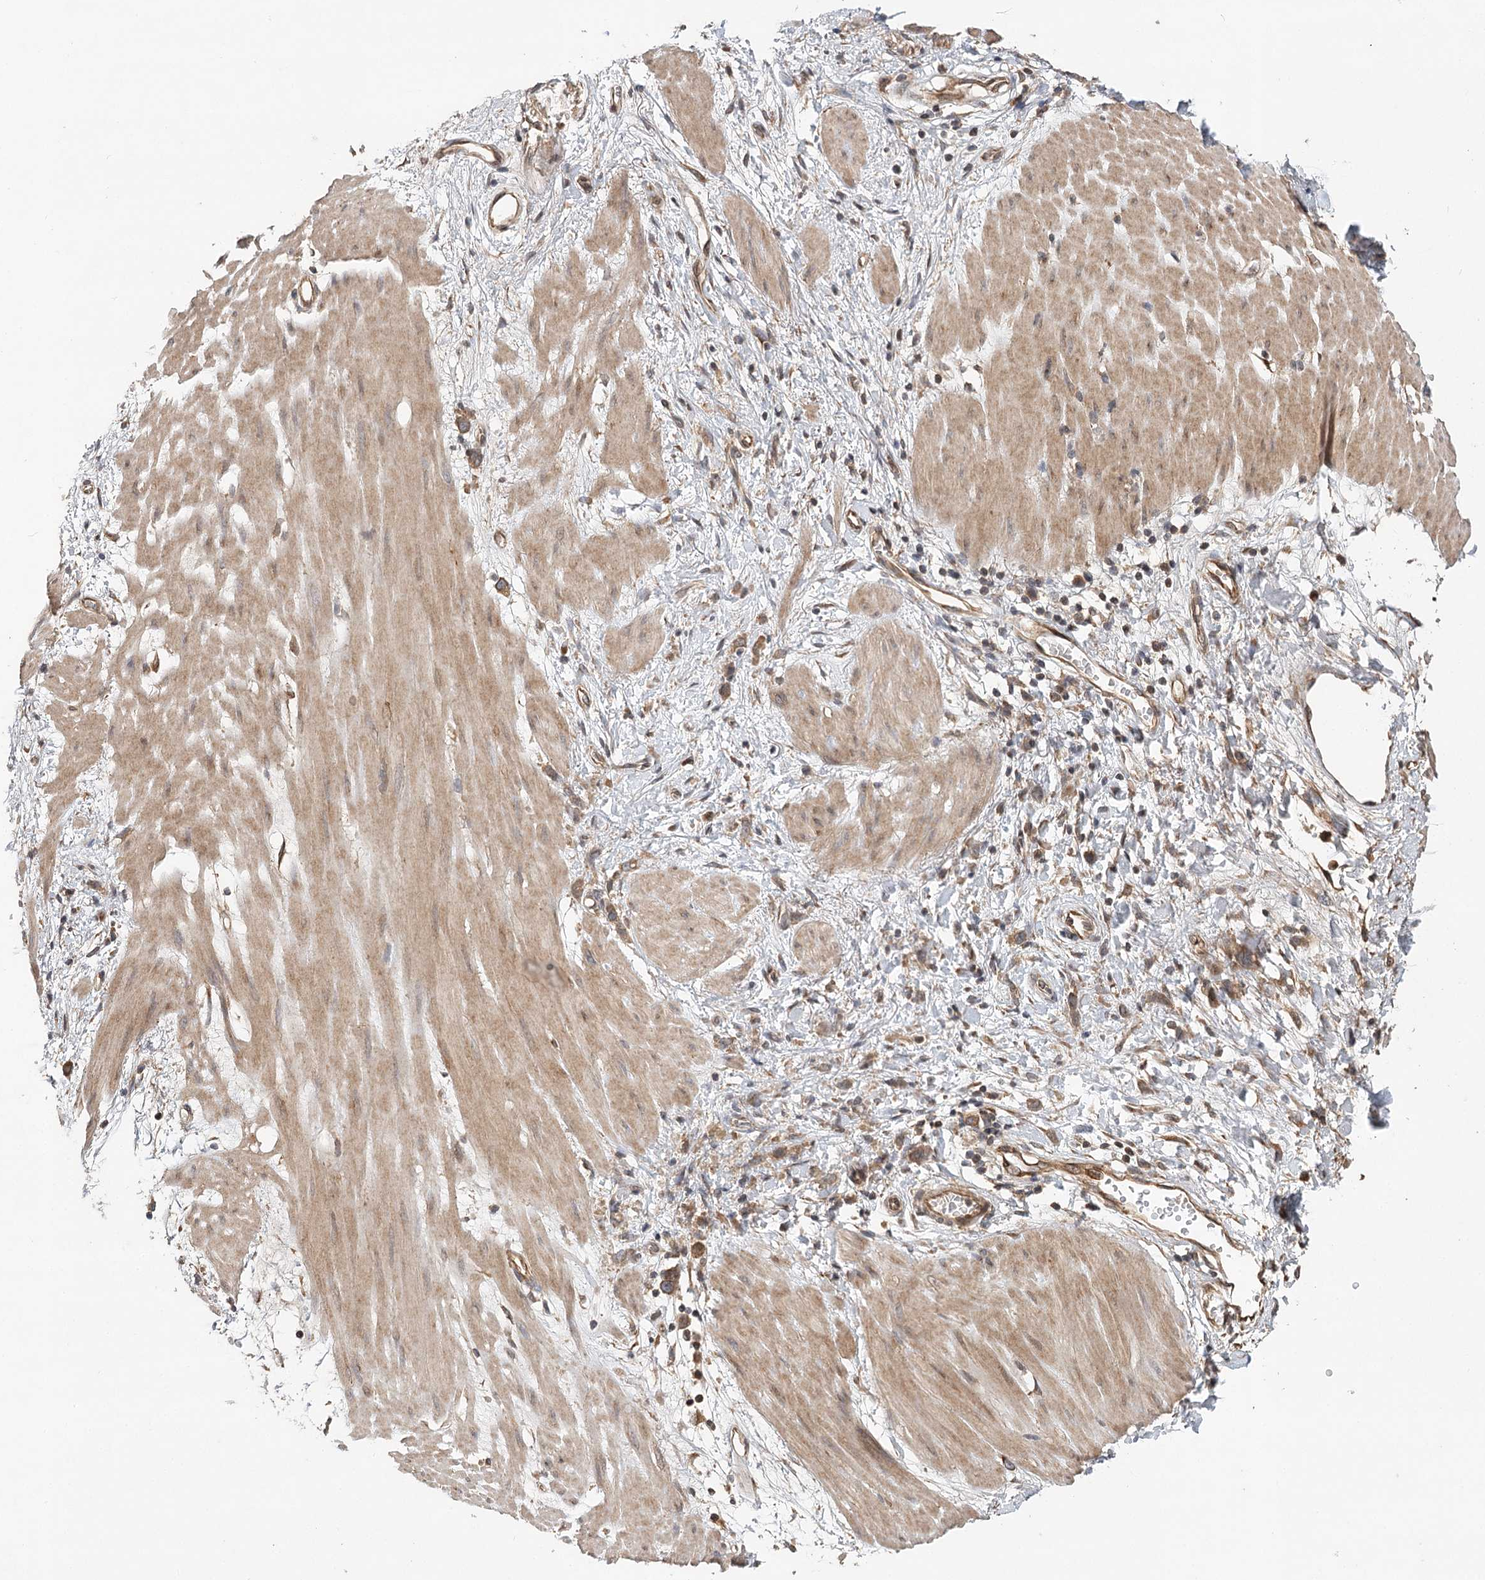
{"staining": {"intensity": "weak", "quantity": ">75%", "location": "cytoplasmic/membranous"}, "tissue": "stomach cancer", "cell_type": "Tumor cells", "image_type": "cancer", "snomed": [{"axis": "morphology", "description": "Adenocarcinoma, NOS"}, {"axis": "topography", "description": "Stomach"}], "caption": "The photomicrograph shows staining of stomach cancer, revealing weak cytoplasmic/membranous protein positivity (brown color) within tumor cells.", "gene": "LSS", "patient": {"sex": "female", "age": 76}}